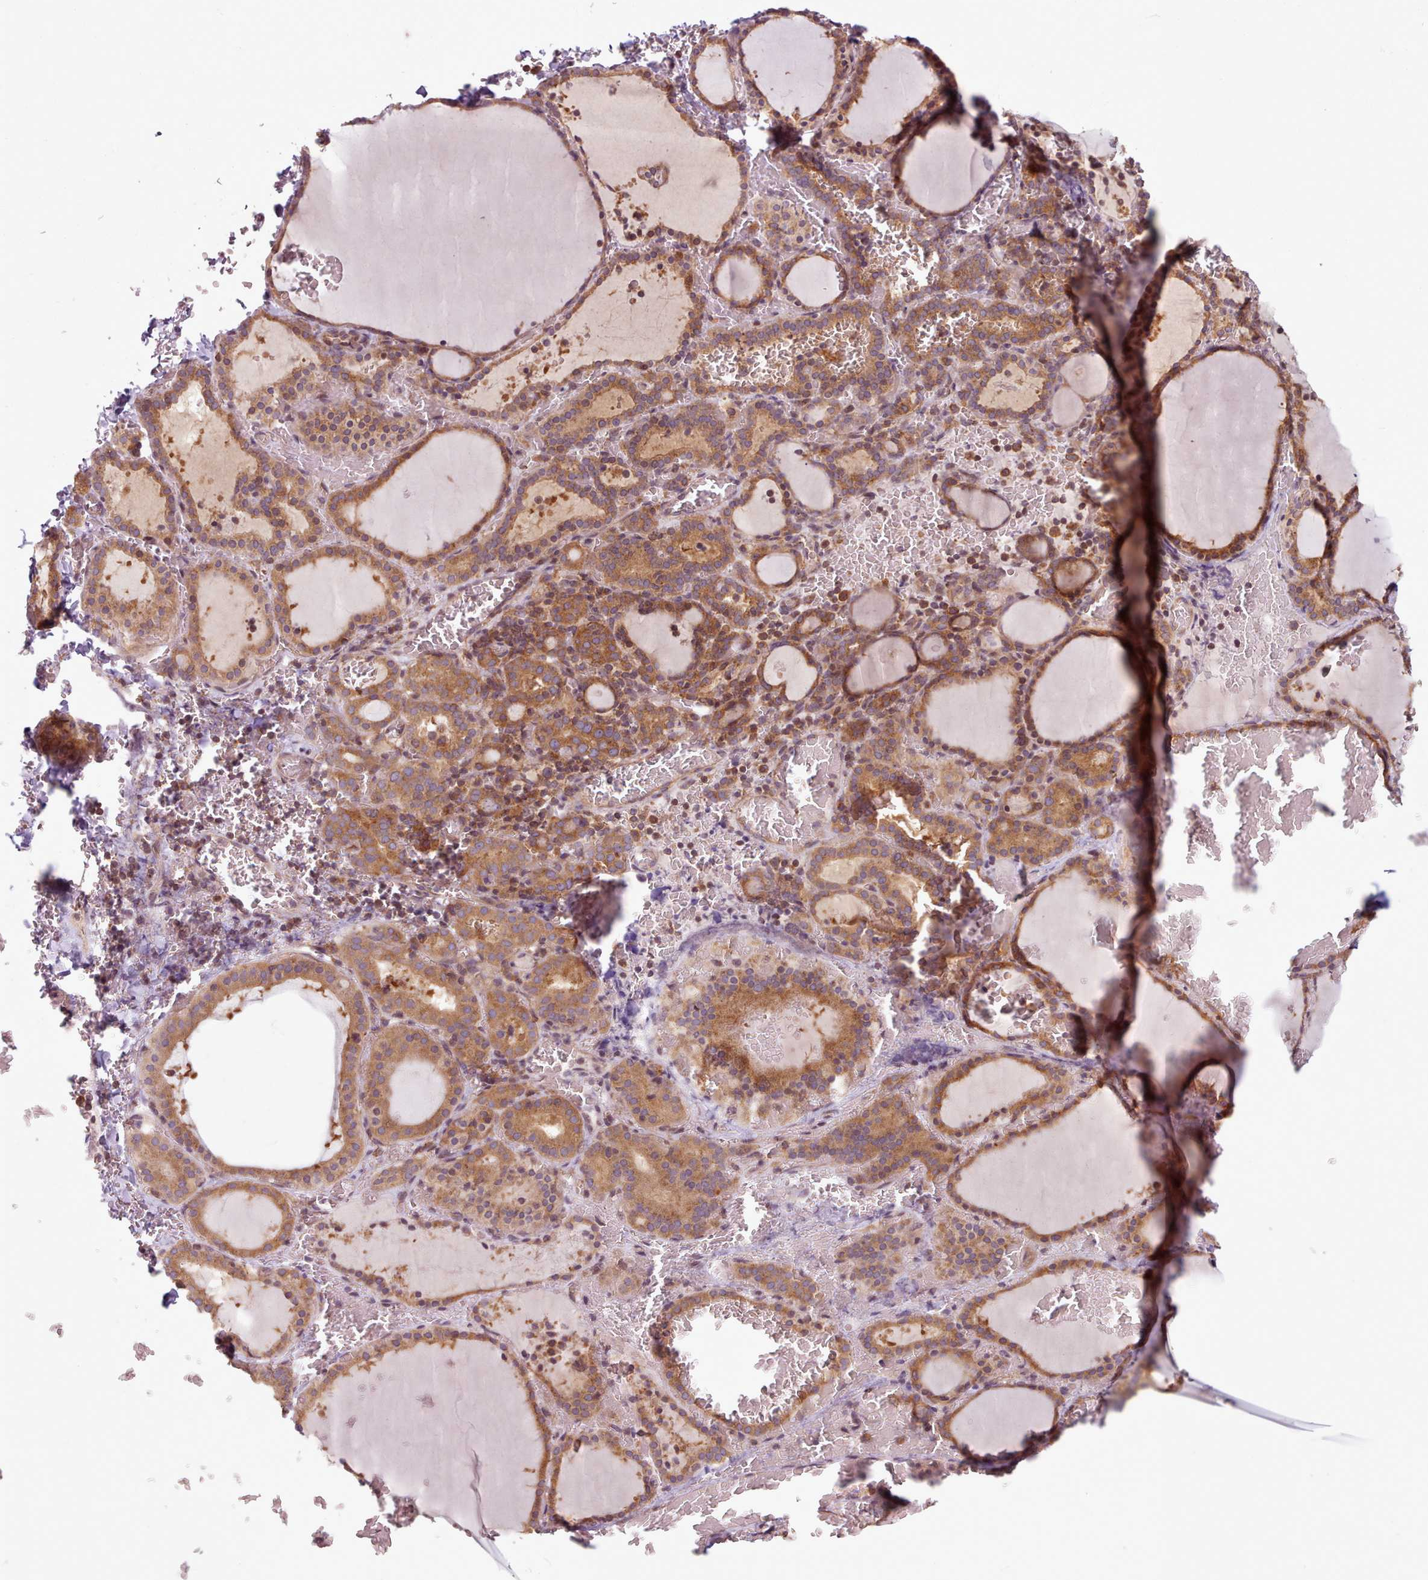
{"staining": {"intensity": "moderate", "quantity": ">75%", "location": "cytoplasmic/membranous"}, "tissue": "thyroid gland", "cell_type": "Glandular cells", "image_type": "normal", "snomed": [{"axis": "morphology", "description": "Normal tissue, NOS"}, {"axis": "topography", "description": "Thyroid gland"}], "caption": "A brown stain highlights moderate cytoplasmic/membranous expression of a protein in glandular cells of unremarkable thyroid gland. The staining was performed using DAB (3,3'-diaminobenzidine) to visualize the protein expression in brown, while the nuclei were stained in blue with hematoxylin (Magnification: 20x).", "gene": "WASHC2A", "patient": {"sex": "female", "age": 39}}